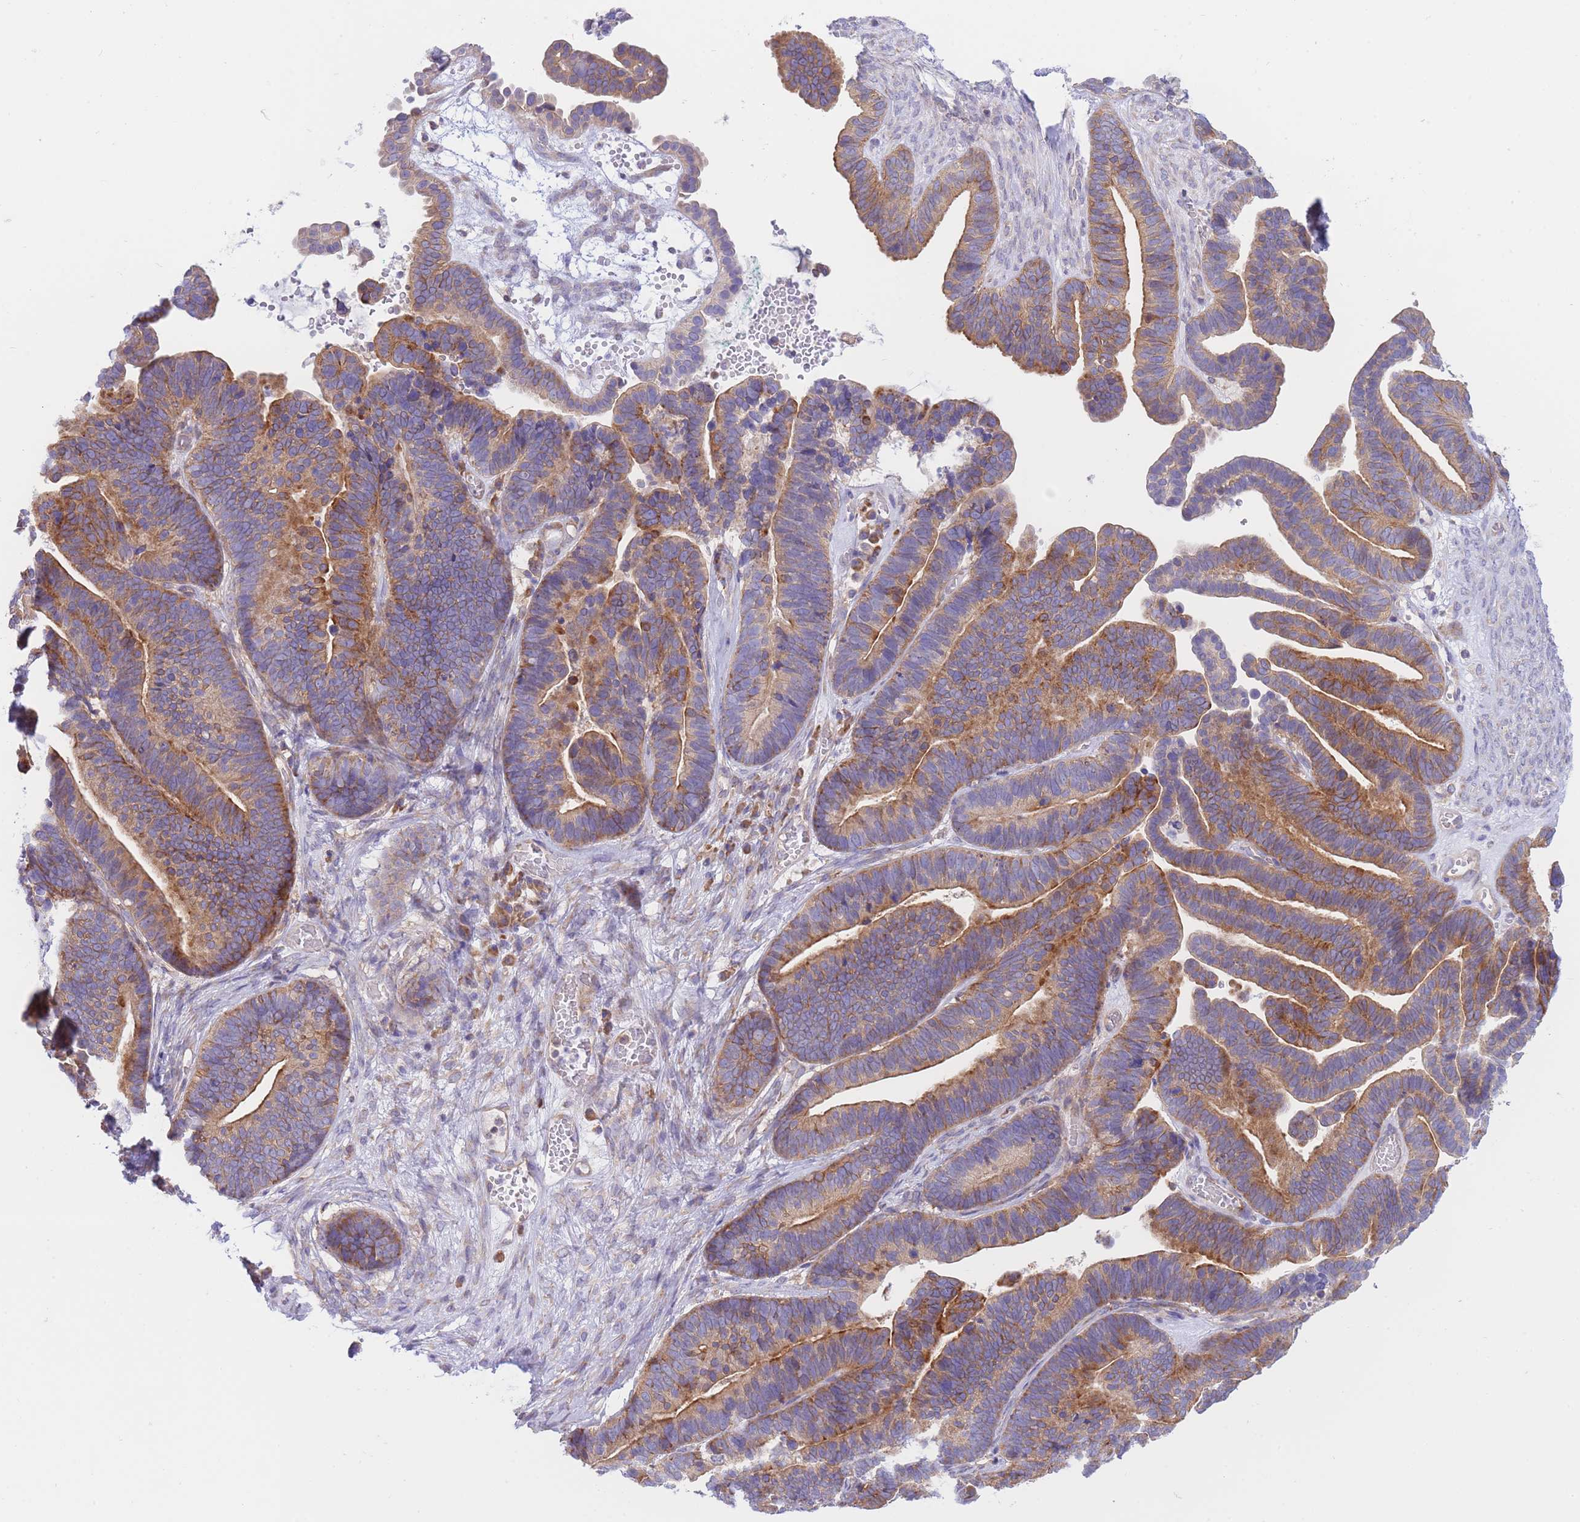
{"staining": {"intensity": "moderate", "quantity": ">75%", "location": "cytoplasmic/membranous"}, "tissue": "ovarian cancer", "cell_type": "Tumor cells", "image_type": "cancer", "snomed": [{"axis": "morphology", "description": "Cystadenocarcinoma, serous, NOS"}, {"axis": "topography", "description": "Ovary"}], "caption": "High-magnification brightfield microscopy of serous cystadenocarcinoma (ovarian) stained with DAB (3,3'-diaminobenzidine) (brown) and counterstained with hematoxylin (blue). tumor cells exhibit moderate cytoplasmic/membranous expression is present in about>75% of cells. (DAB = brown stain, brightfield microscopy at high magnification).", "gene": "SH2B2", "patient": {"sex": "female", "age": 56}}